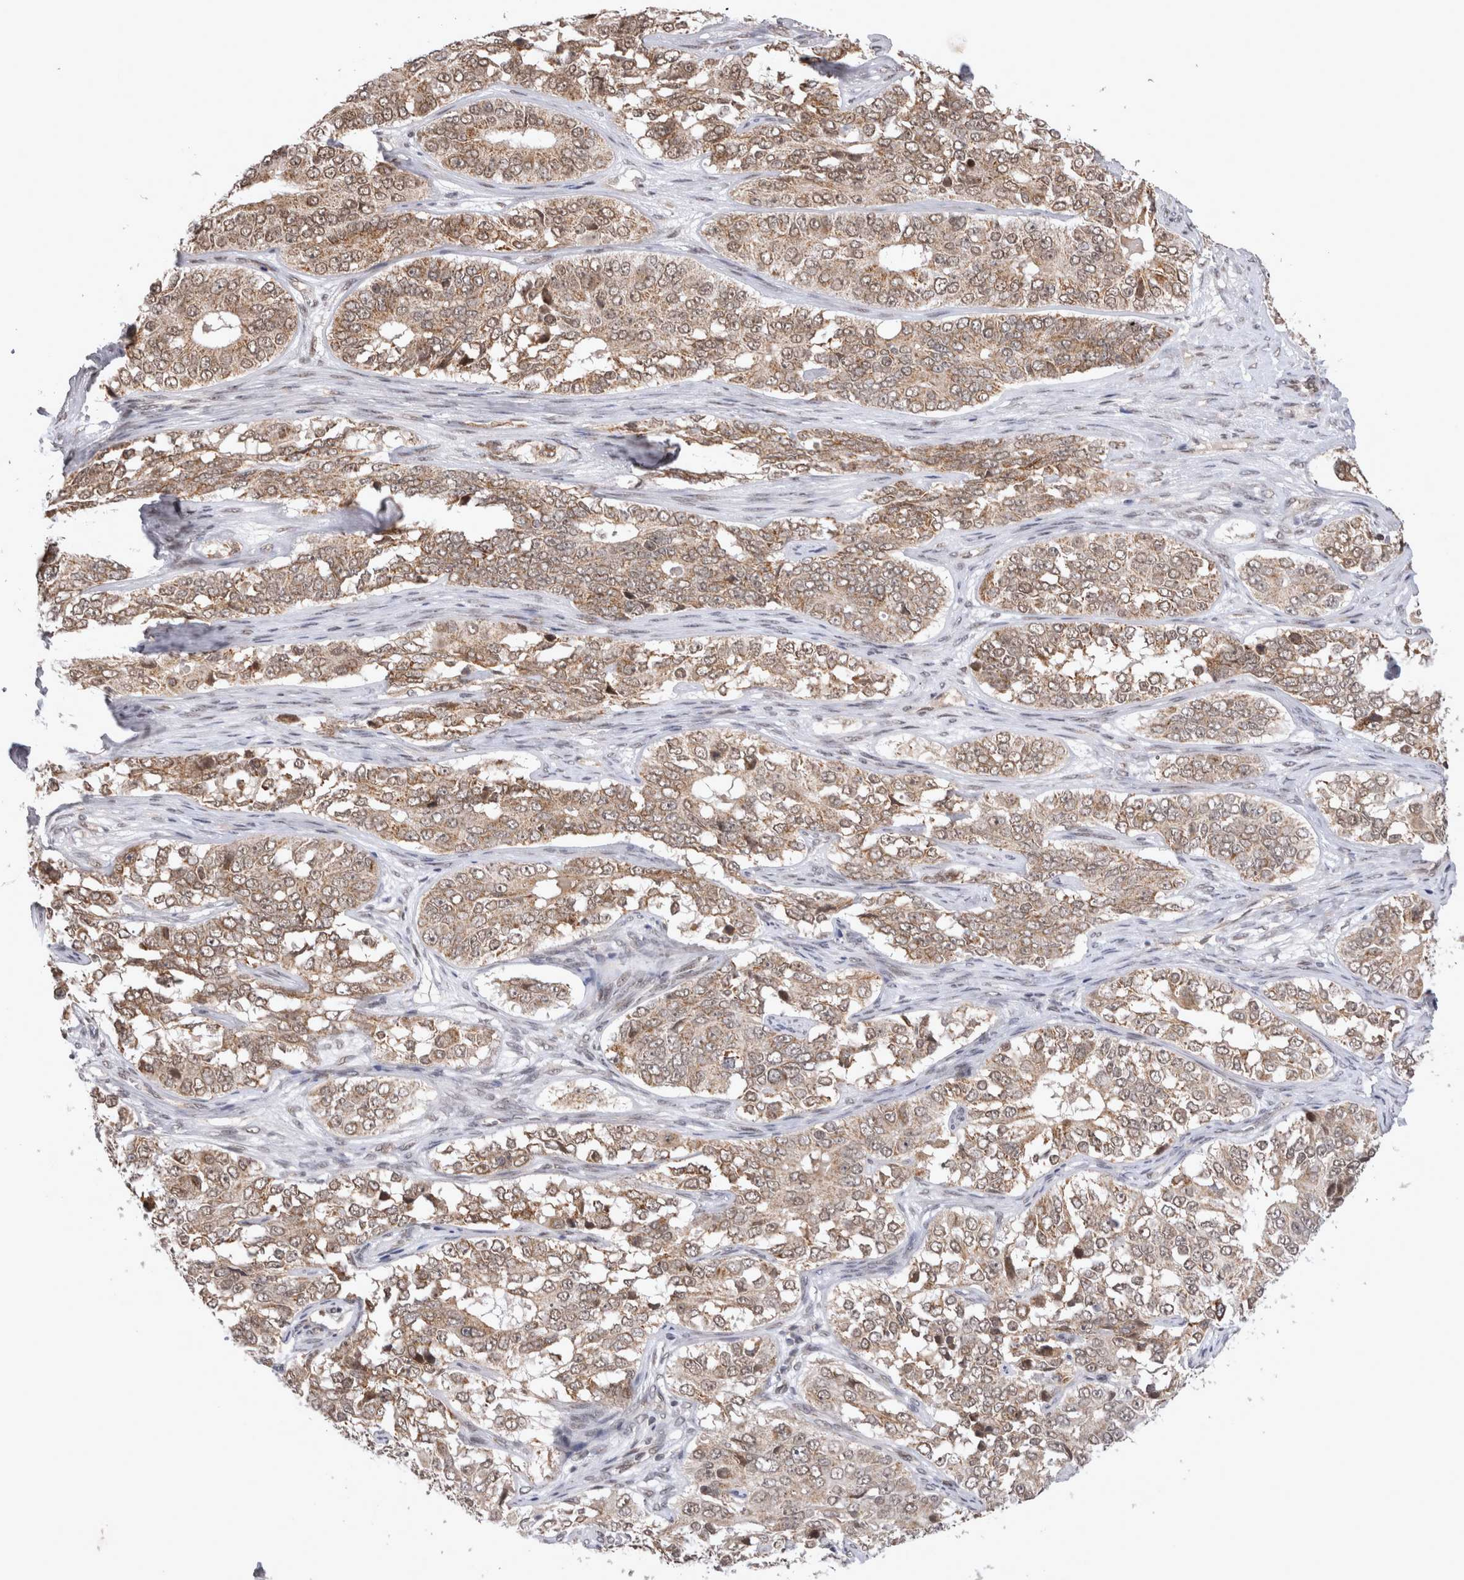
{"staining": {"intensity": "moderate", "quantity": ">75%", "location": "cytoplasmic/membranous,nuclear"}, "tissue": "ovarian cancer", "cell_type": "Tumor cells", "image_type": "cancer", "snomed": [{"axis": "morphology", "description": "Carcinoma, endometroid"}, {"axis": "topography", "description": "Ovary"}], "caption": "High-magnification brightfield microscopy of ovarian cancer (endometroid carcinoma) stained with DAB (3,3'-diaminobenzidine) (brown) and counterstained with hematoxylin (blue). tumor cells exhibit moderate cytoplasmic/membranous and nuclear positivity is appreciated in approximately>75% of cells.", "gene": "TMEM65", "patient": {"sex": "female", "age": 51}}